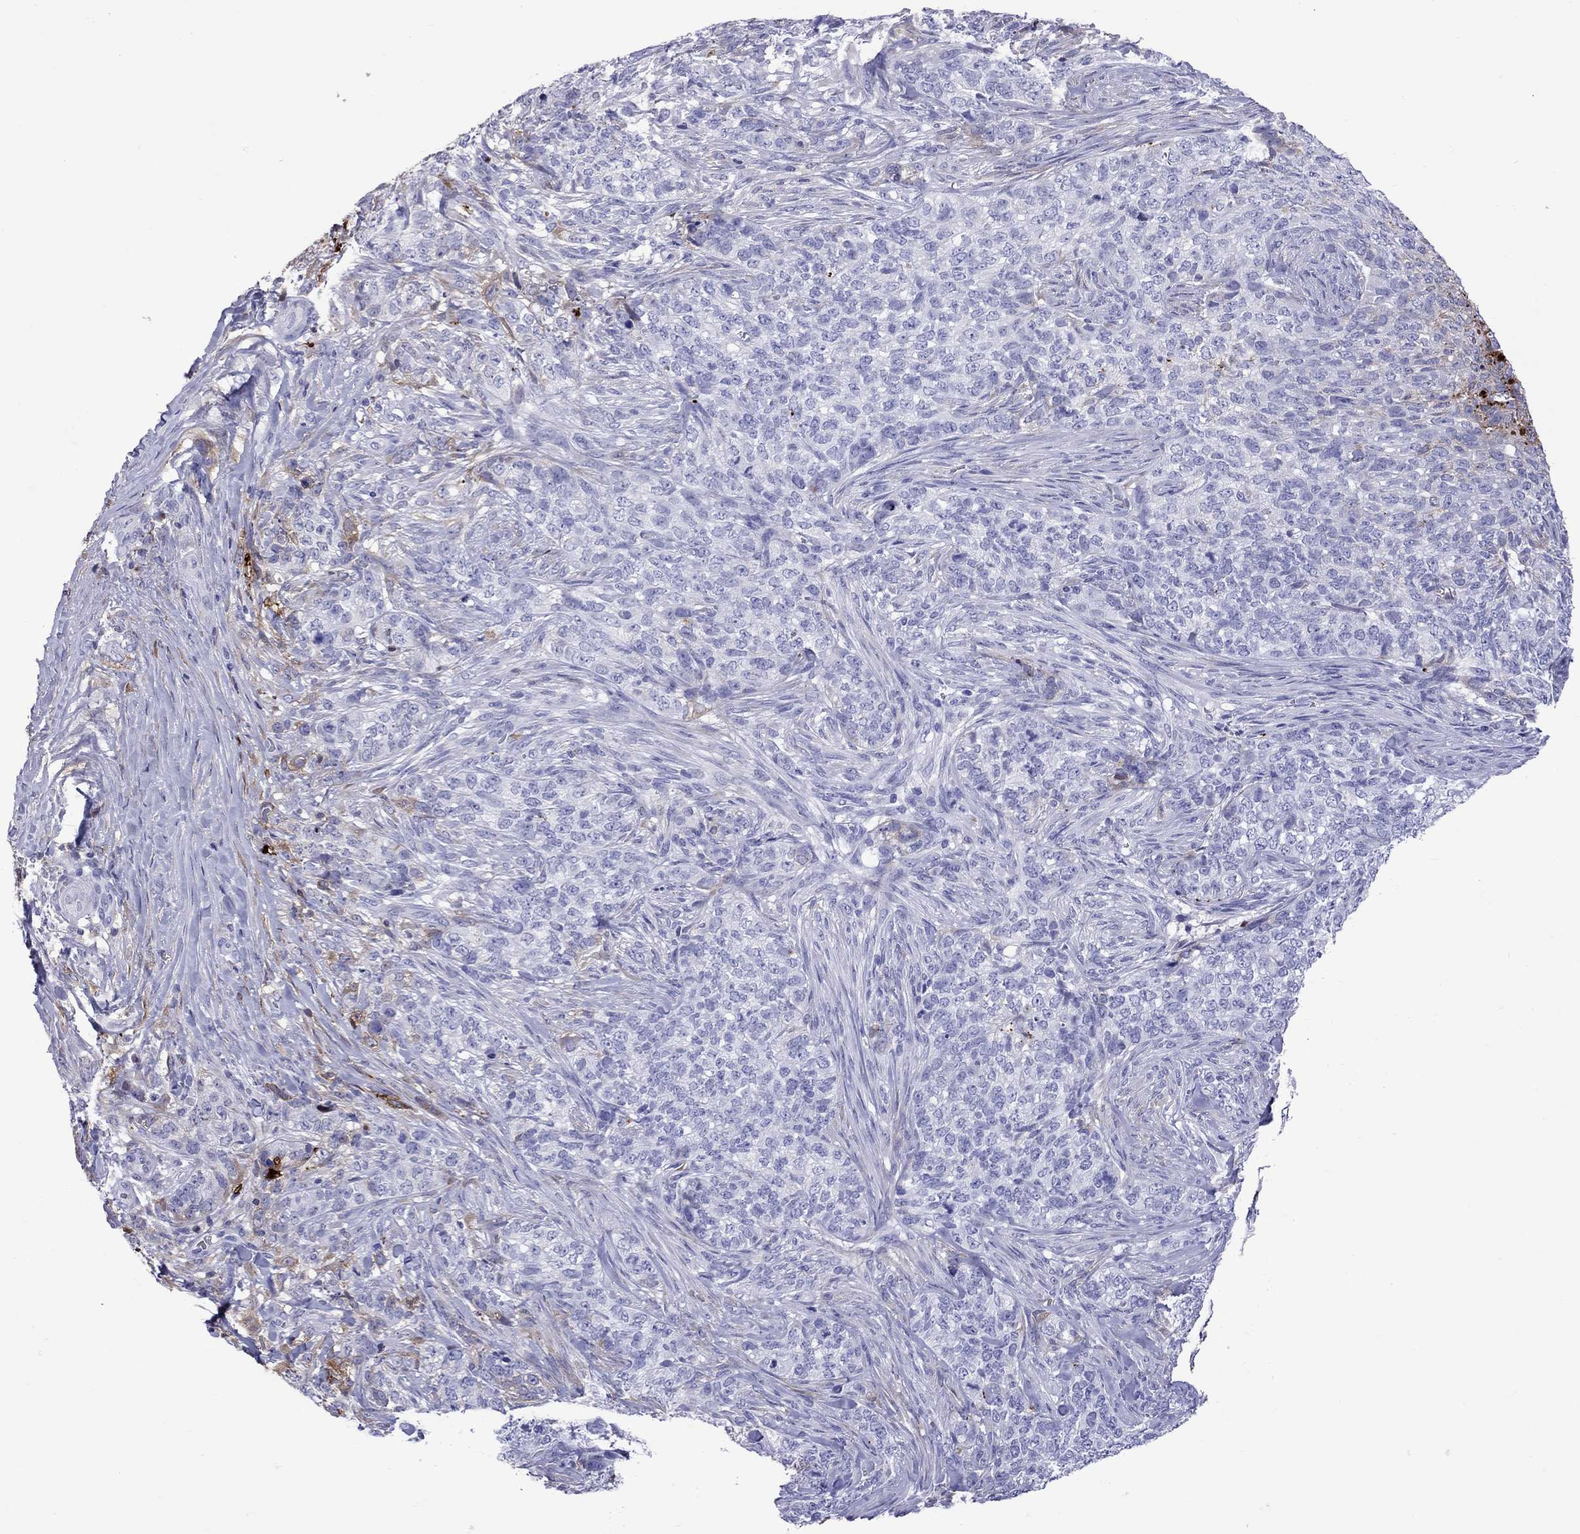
{"staining": {"intensity": "negative", "quantity": "none", "location": "none"}, "tissue": "skin cancer", "cell_type": "Tumor cells", "image_type": "cancer", "snomed": [{"axis": "morphology", "description": "Basal cell carcinoma"}, {"axis": "topography", "description": "Skin"}], "caption": "Image shows no protein positivity in tumor cells of skin cancer (basal cell carcinoma) tissue. Brightfield microscopy of IHC stained with DAB (3,3'-diaminobenzidine) (brown) and hematoxylin (blue), captured at high magnification.", "gene": "SERPINA3", "patient": {"sex": "female", "age": 69}}